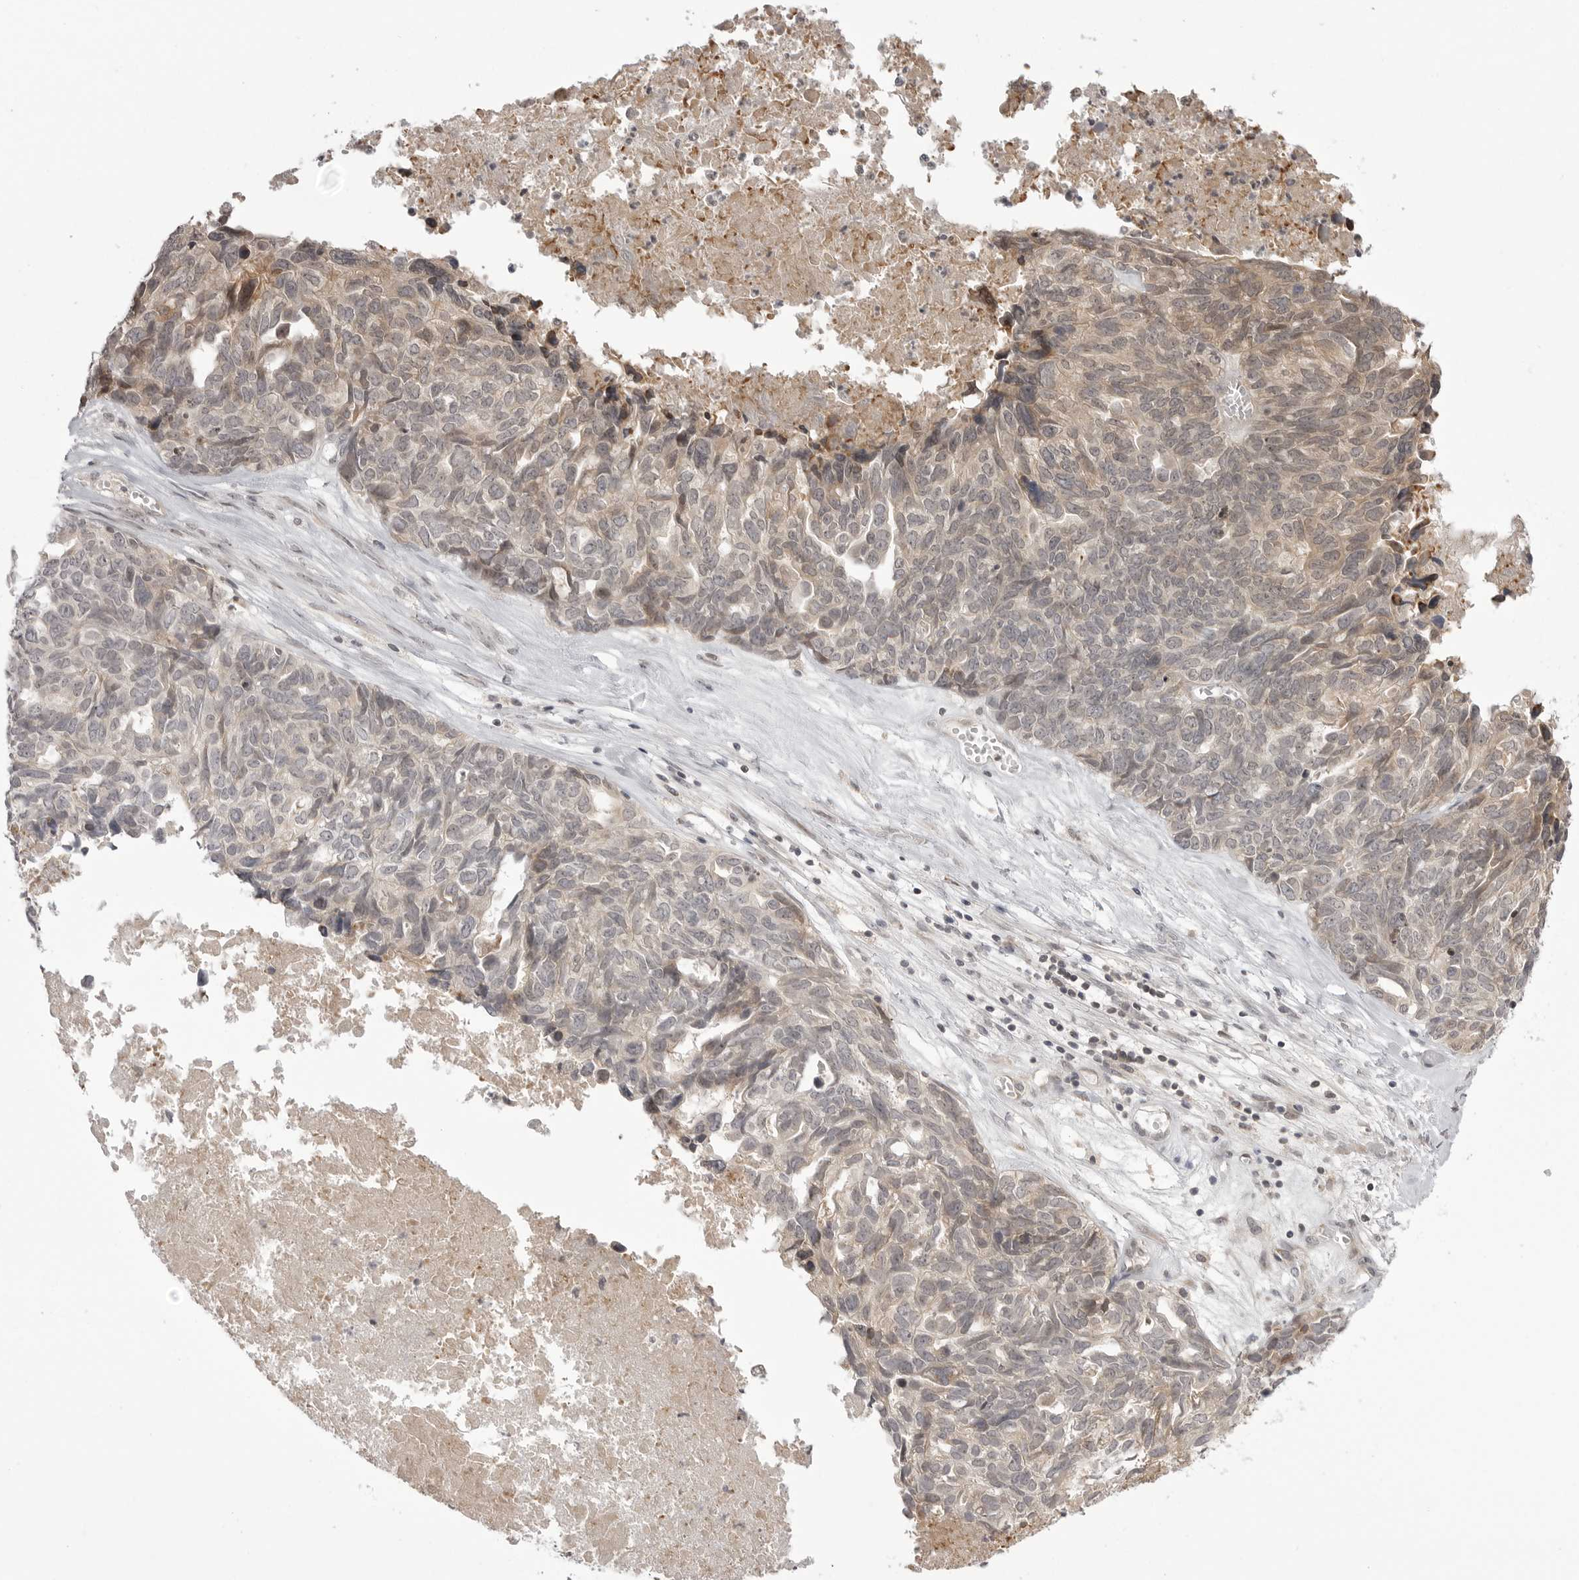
{"staining": {"intensity": "weak", "quantity": ">75%", "location": "cytoplasmic/membranous"}, "tissue": "ovarian cancer", "cell_type": "Tumor cells", "image_type": "cancer", "snomed": [{"axis": "morphology", "description": "Cystadenocarcinoma, serous, NOS"}, {"axis": "topography", "description": "Ovary"}], "caption": "Tumor cells display low levels of weak cytoplasmic/membranous expression in about >75% of cells in human serous cystadenocarcinoma (ovarian).", "gene": "PTK2B", "patient": {"sex": "female", "age": 79}}